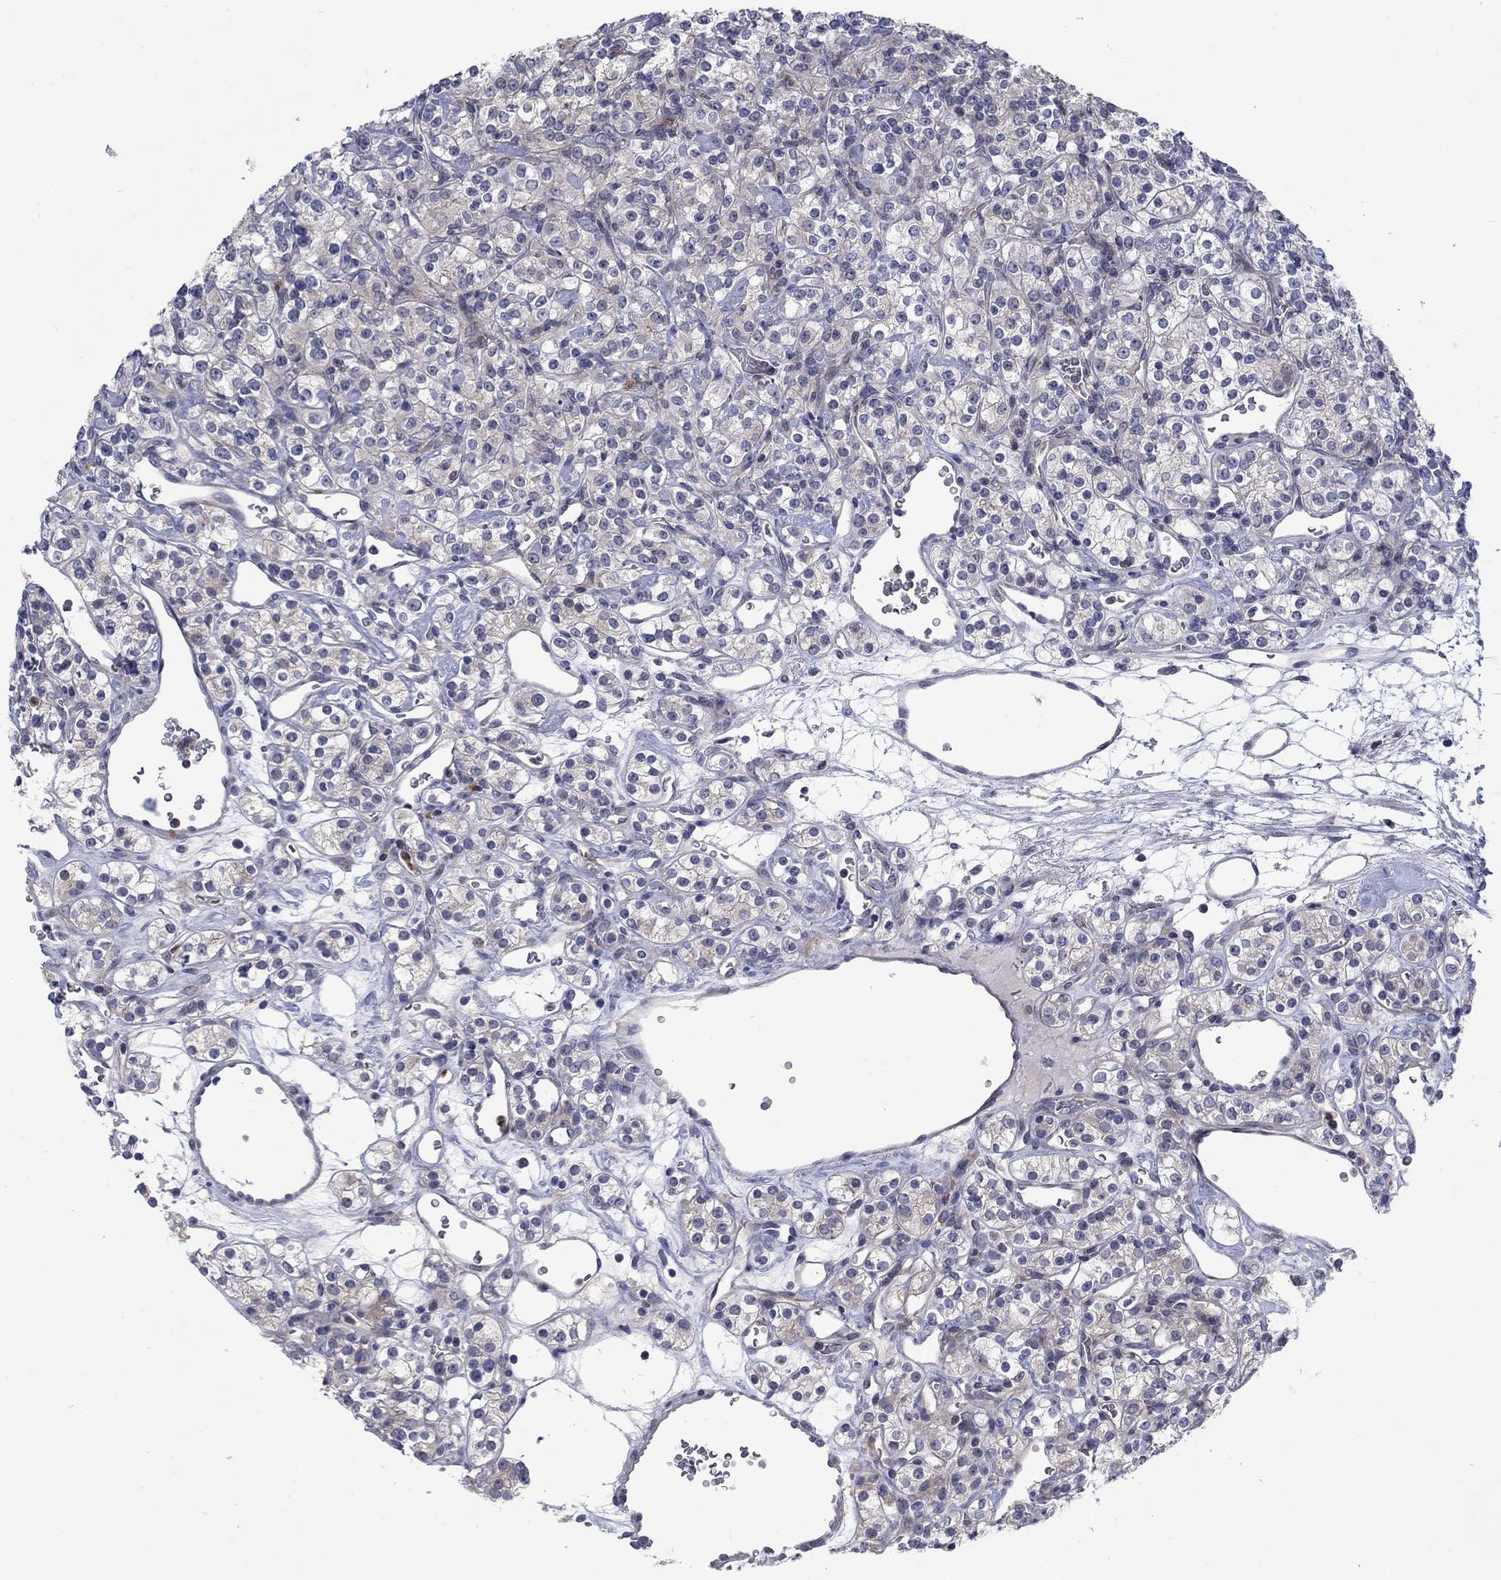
{"staining": {"intensity": "negative", "quantity": "none", "location": "none"}, "tissue": "renal cancer", "cell_type": "Tumor cells", "image_type": "cancer", "snomed": [{"axis": "morphology", "description": "Adenocarcinoma, NOS"}, {"axis": "topography", "description": "Kidney"}], "caption": "High power microscopy photomicrograph of an immunohistochemistry (IHC) image of renal cancer, revealing no significant staining in tumor cells.", "gene": "KIF15", "patient": {"sex": "male", "age": 77}}